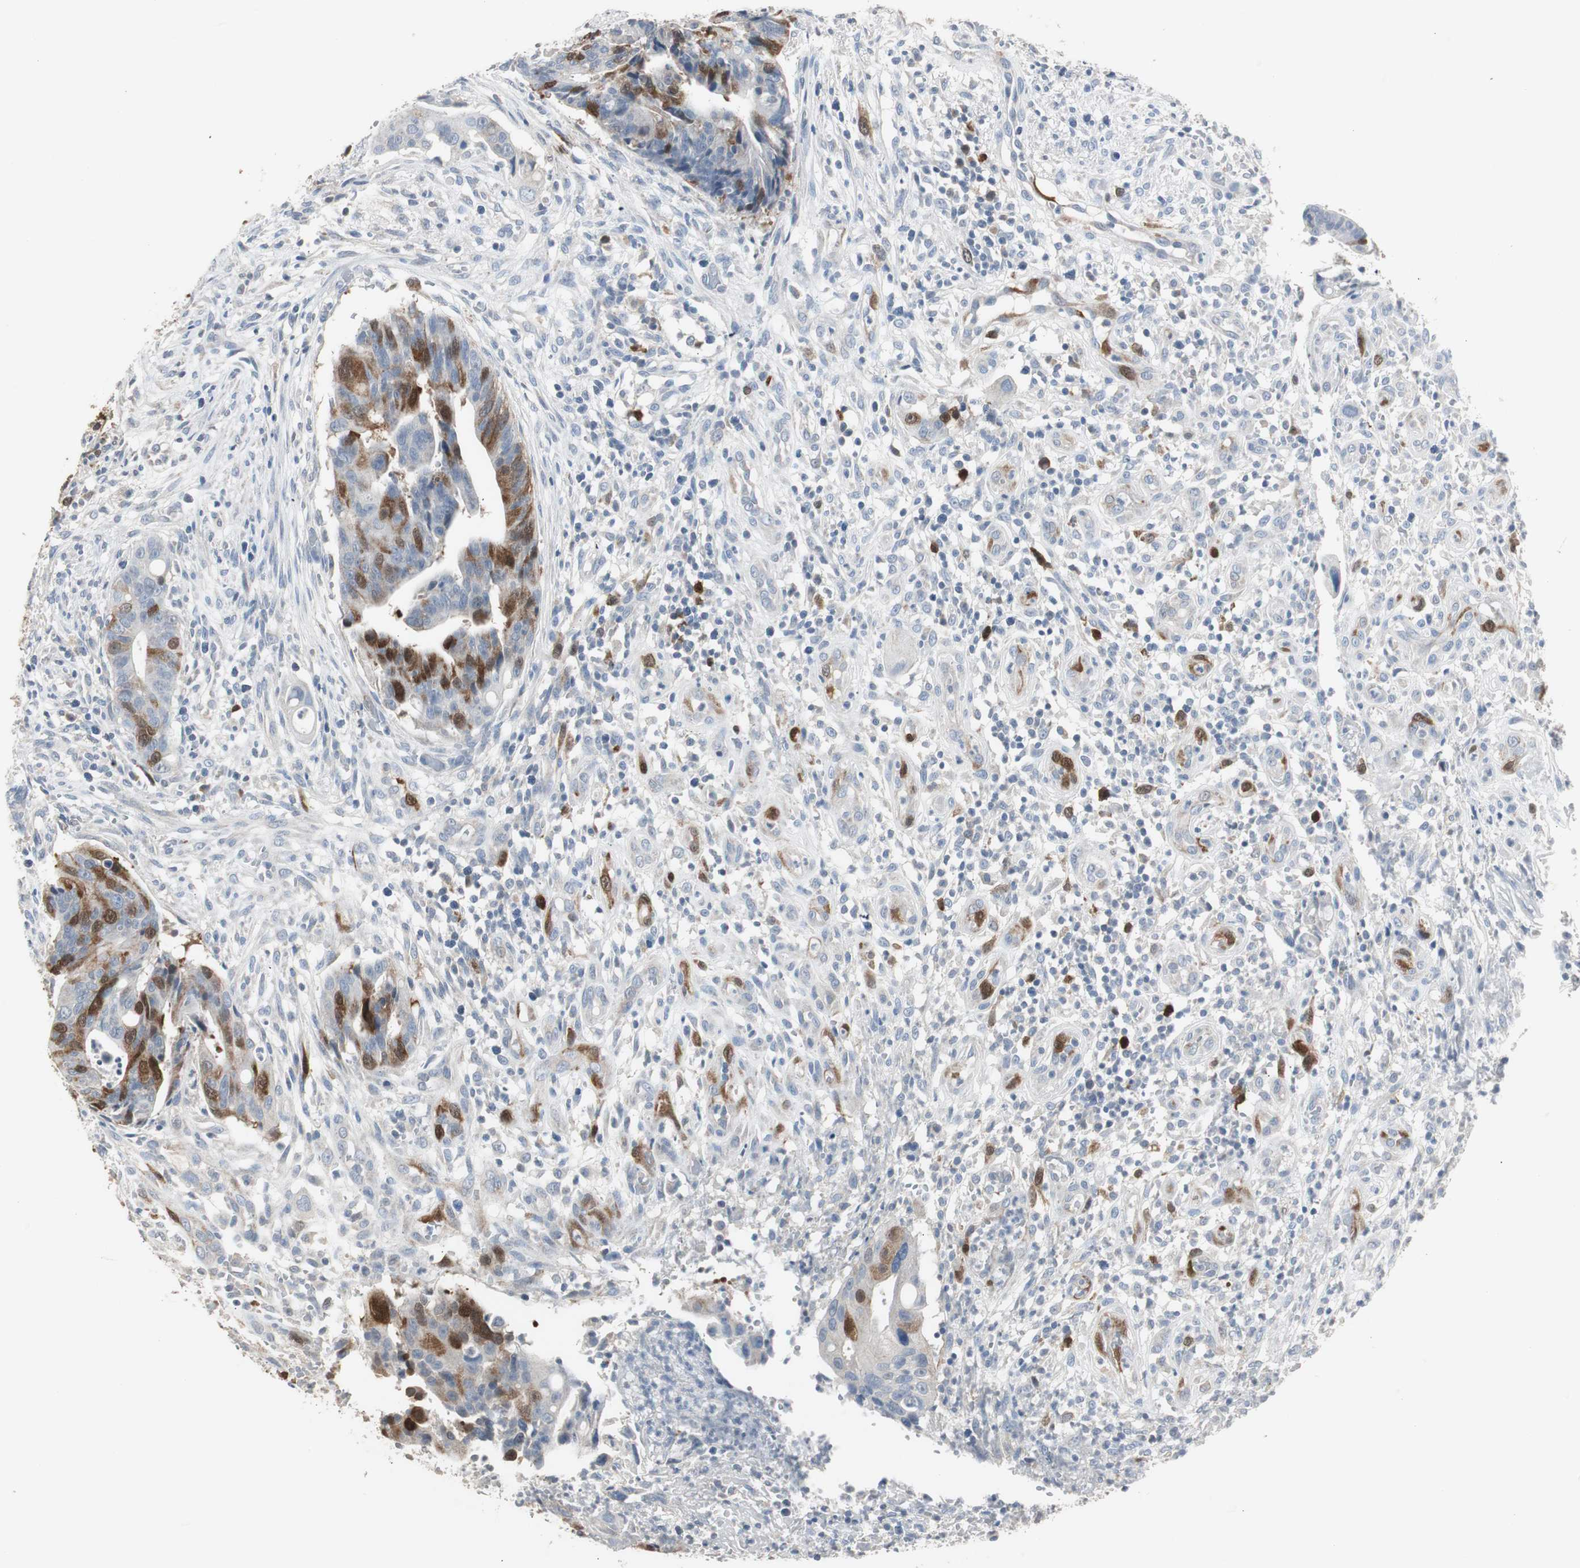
{"staining": {"intensity": "strong", "quantity": "25%-75%", "location": "cytoplasmic/membranous"}, "tissue": "colorectal cancer", "cell_type": "Tumor cells", "image_type": "cancer", "snomed": [{"axis": "morphology", "description": "Adenocarcinoma, NOS"}, {"axis": "topography", "description": "Colon"}], "caption": "High-power microscopy captured an IHC photomicrograph of colorectal cancer, revealing strong cytoplasmic/membranous positivity in about 25%-75% of tumor cells.", "gene": "TK1", "patient": {"sex": "female", "age": 57}}